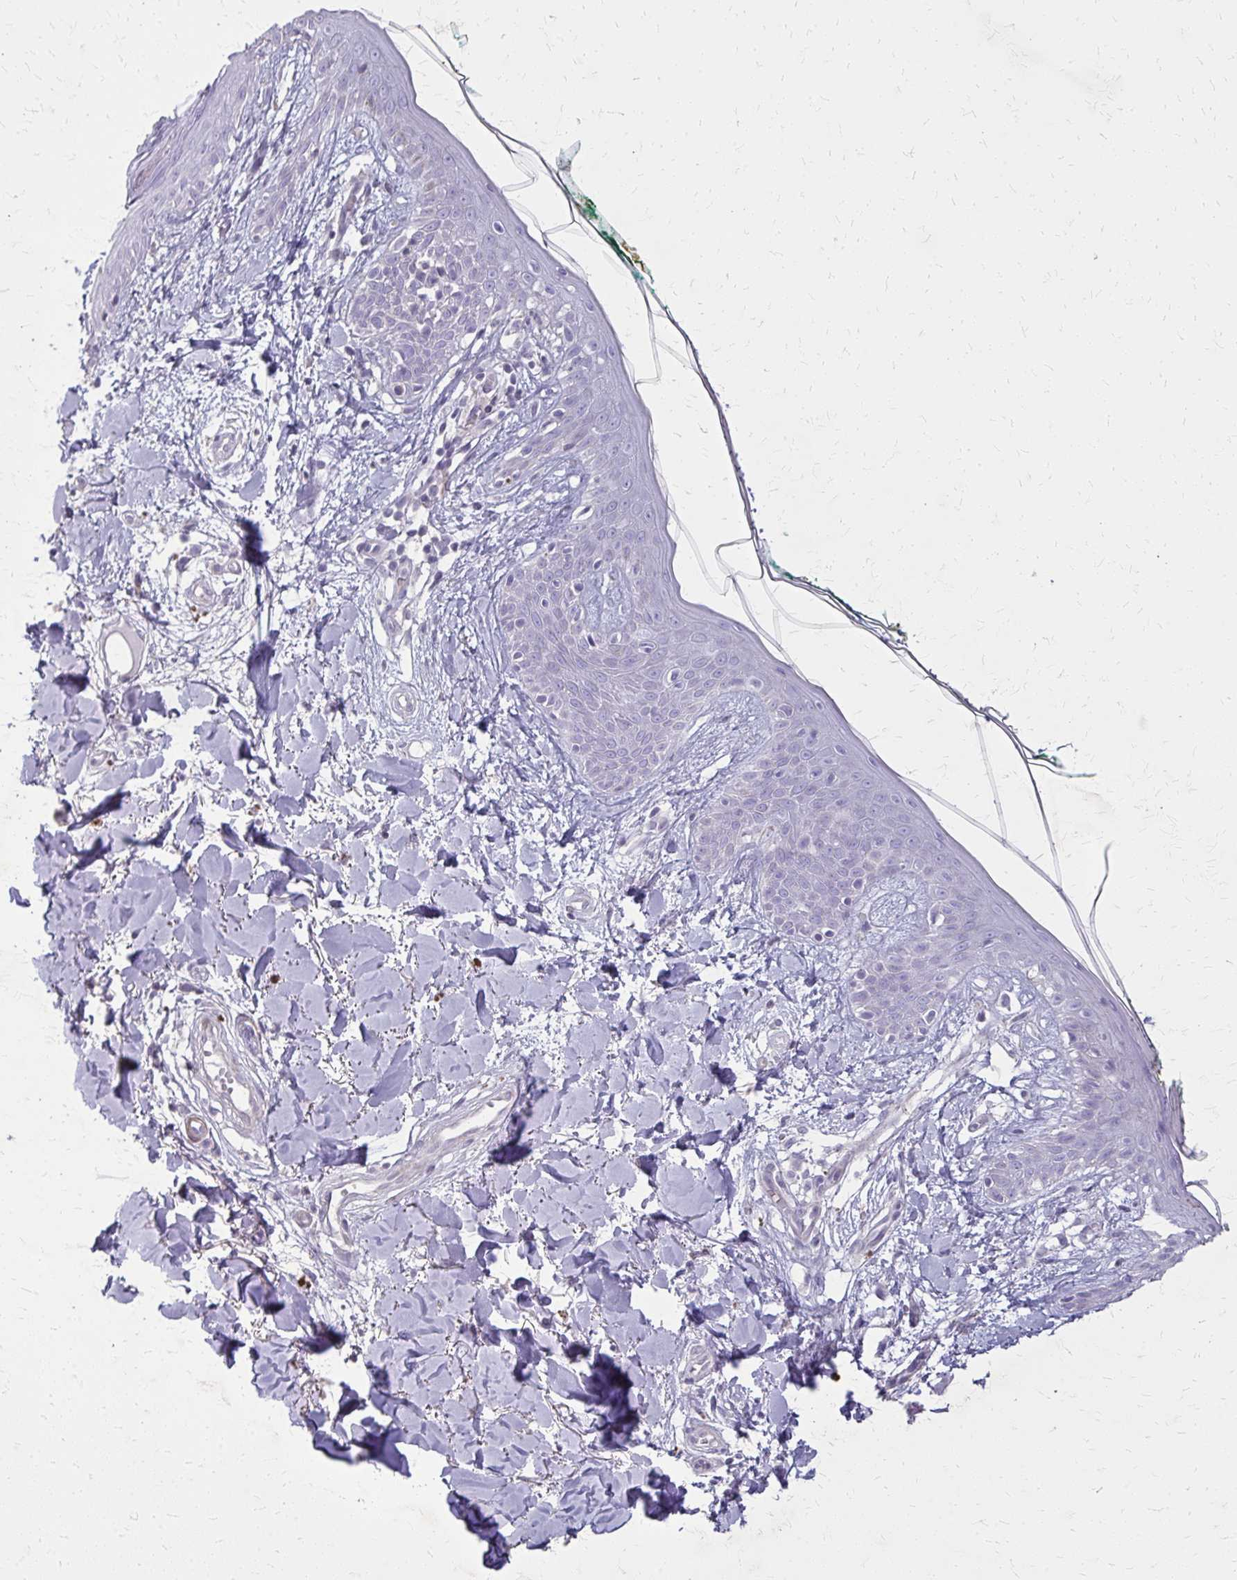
{"staining": {"intensity": "negative", "quantity": "none", "location": "none"}, "tissue": "skin", "cell_type": "Fibroblasts", "image_type": "normal", "snomed": [{"axis": "morphology", "description": "Normal tissue, NOS"}, {"axis": "topography", "description": "Skin"}], "caption": "The image displays no significant positivity in fibroblasts of skin. (Brightfield microscopy of DAB (3,3'-diaminobenzidine) immunohistochemistry (IHC) at high magnification).", "gene": "TENM4", "patient": {"sex": "female", "age": 34}}